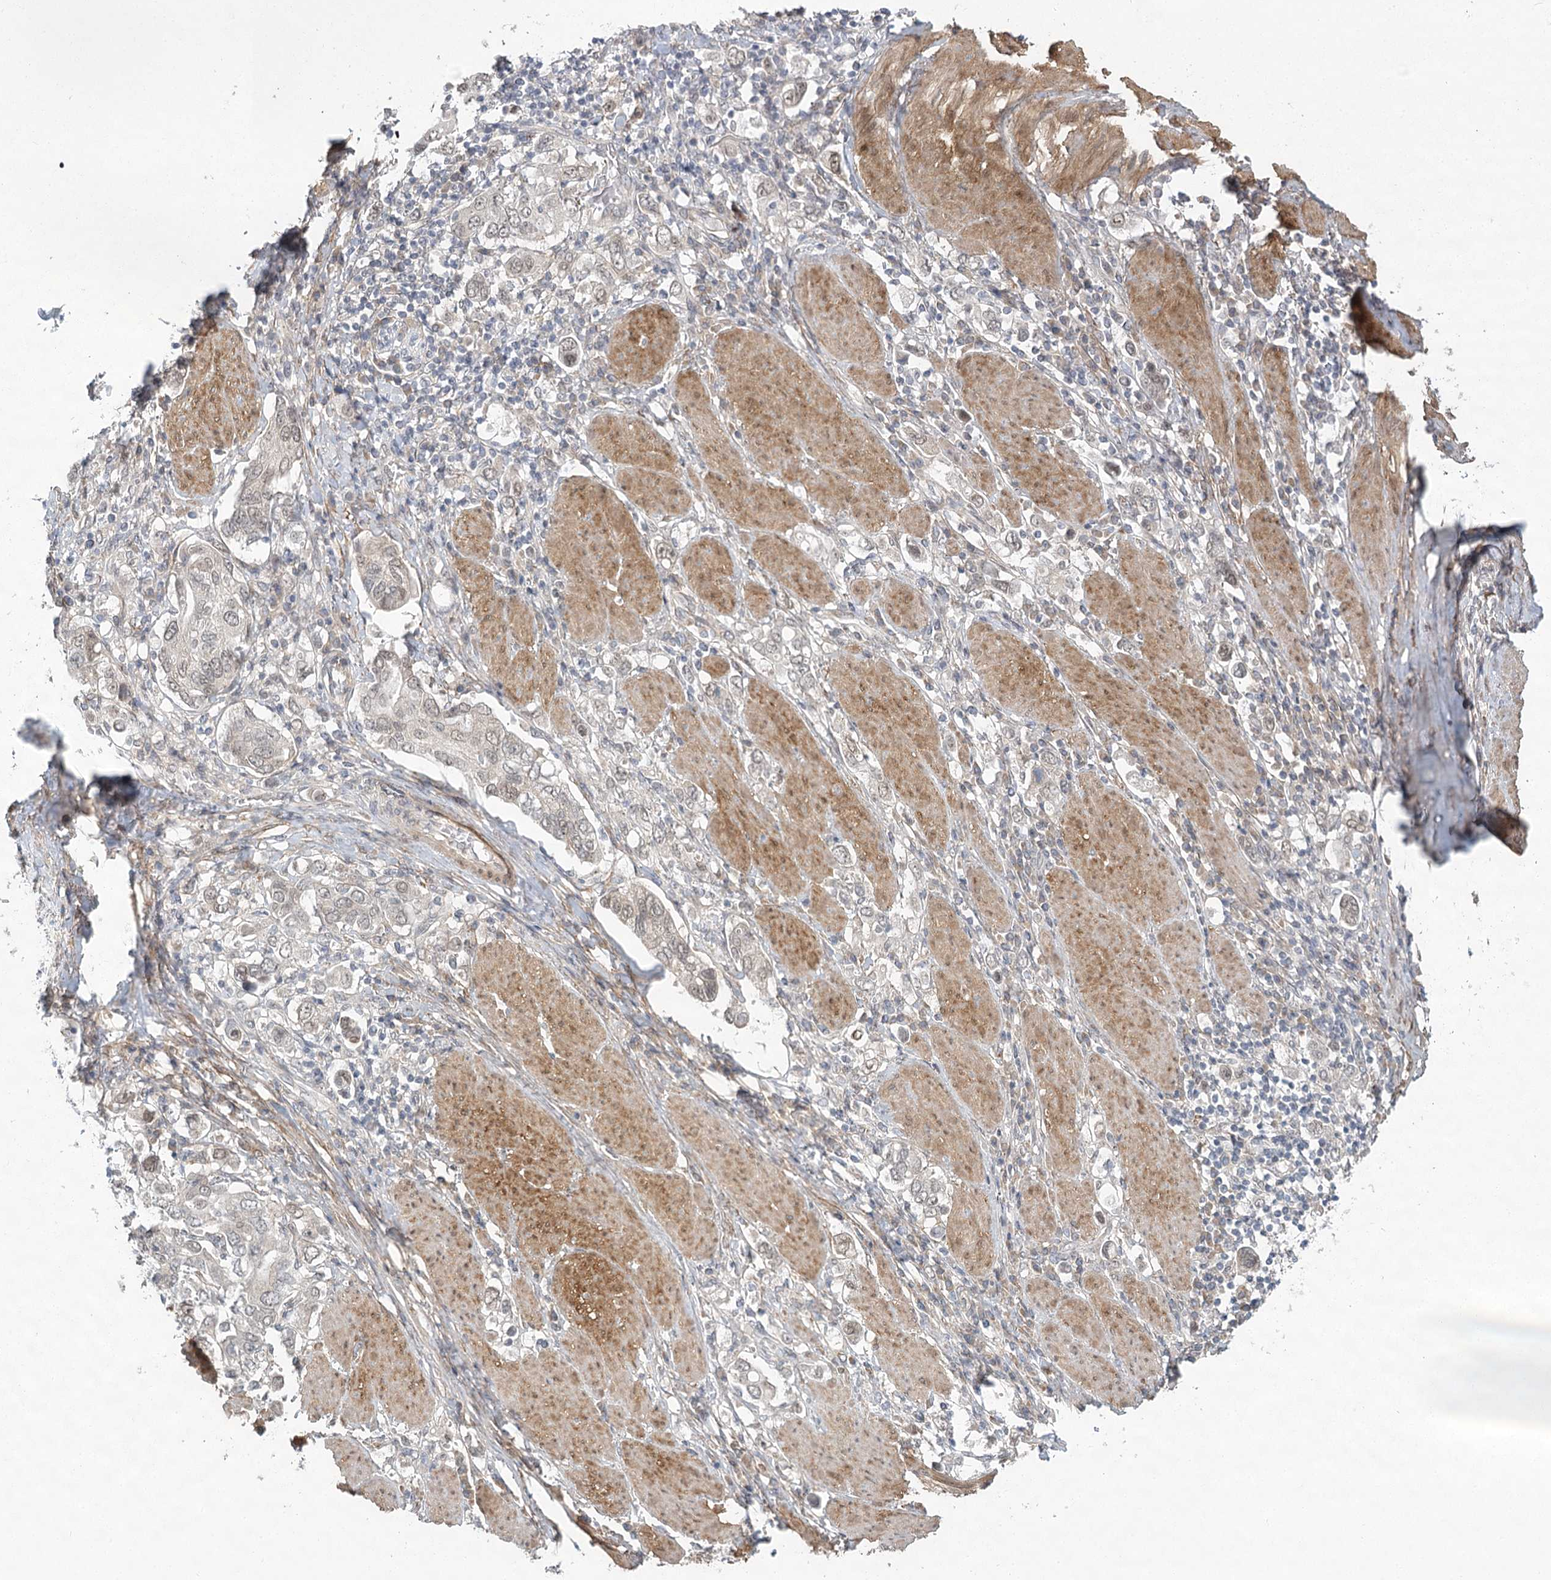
{"staining": {"intensity": "negative", "quantity": "none", "location": "none"}, "tissue": "stomach cancer", "cell_type": "Tumor cells", "image_type": "cancer", "snomed": [{"axis": "morphology", "description": "Adenocarcinoma, NOS"}, {"axis": "topography", "description": "Stomach, upper"}], "caption": "An image of human stomach cancer is negative for staining in tumor cells.", "gene": "MED28", "patient": {"sex": "male", "age": 62}}